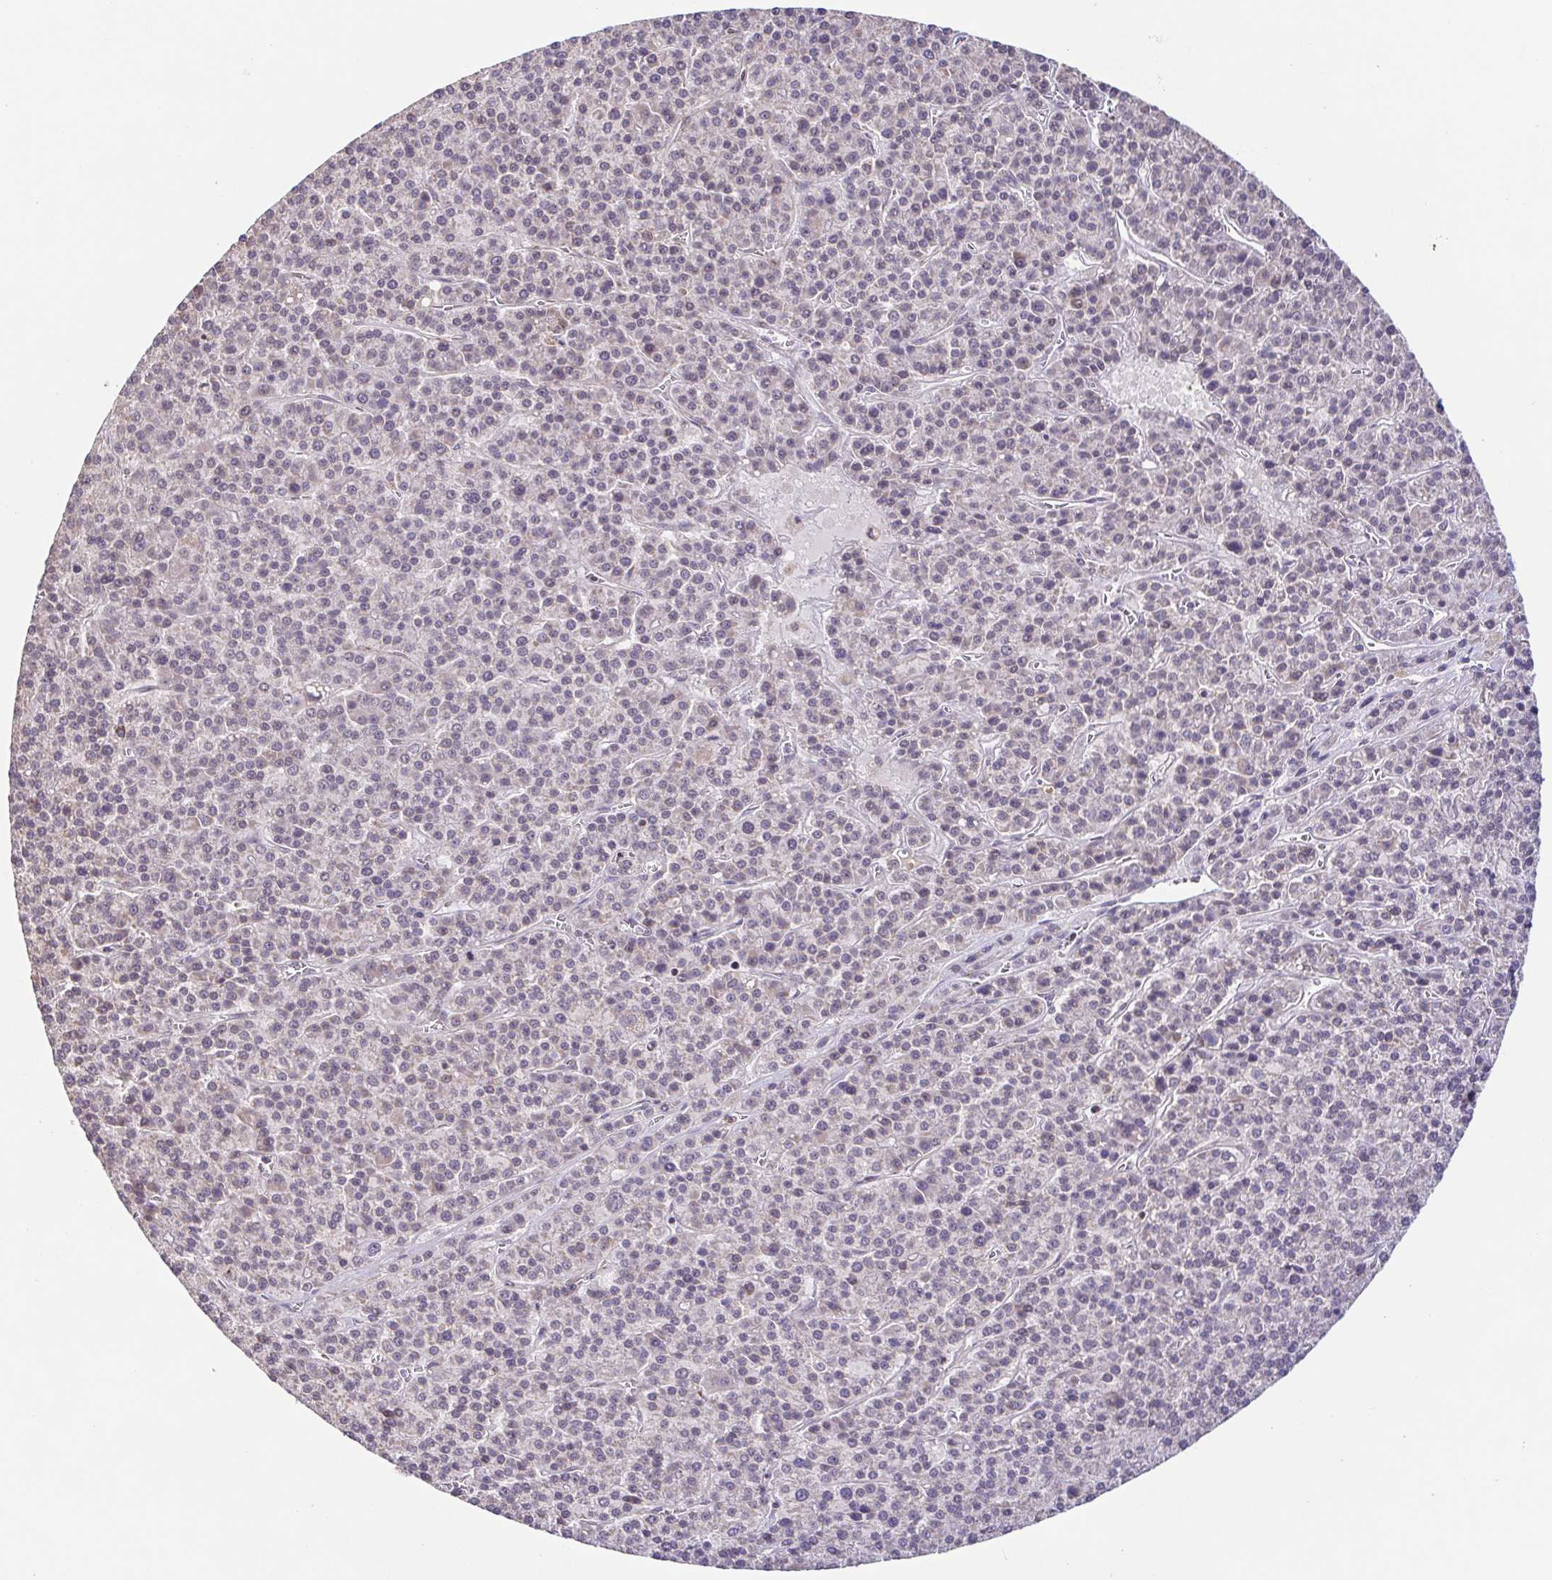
{"staining": {"intensity": "negative", "quantity": "none", "location": "none"}, "tissue": "liver cancer", "cell_type": "Tumor cells", "image_type": "cancer", "snomed": [{"axis": "morphology", "description": "Carcinoma, Hepatocellular, NOS"}, {"axis": "topography", "description": "Liver"}], "caption": "The image exhibits no significant positivity in tumor cells of liver hepatocellular carcinoma.", "gene": "DIP2B", "patient": {"sex": "female", "age": 58}}